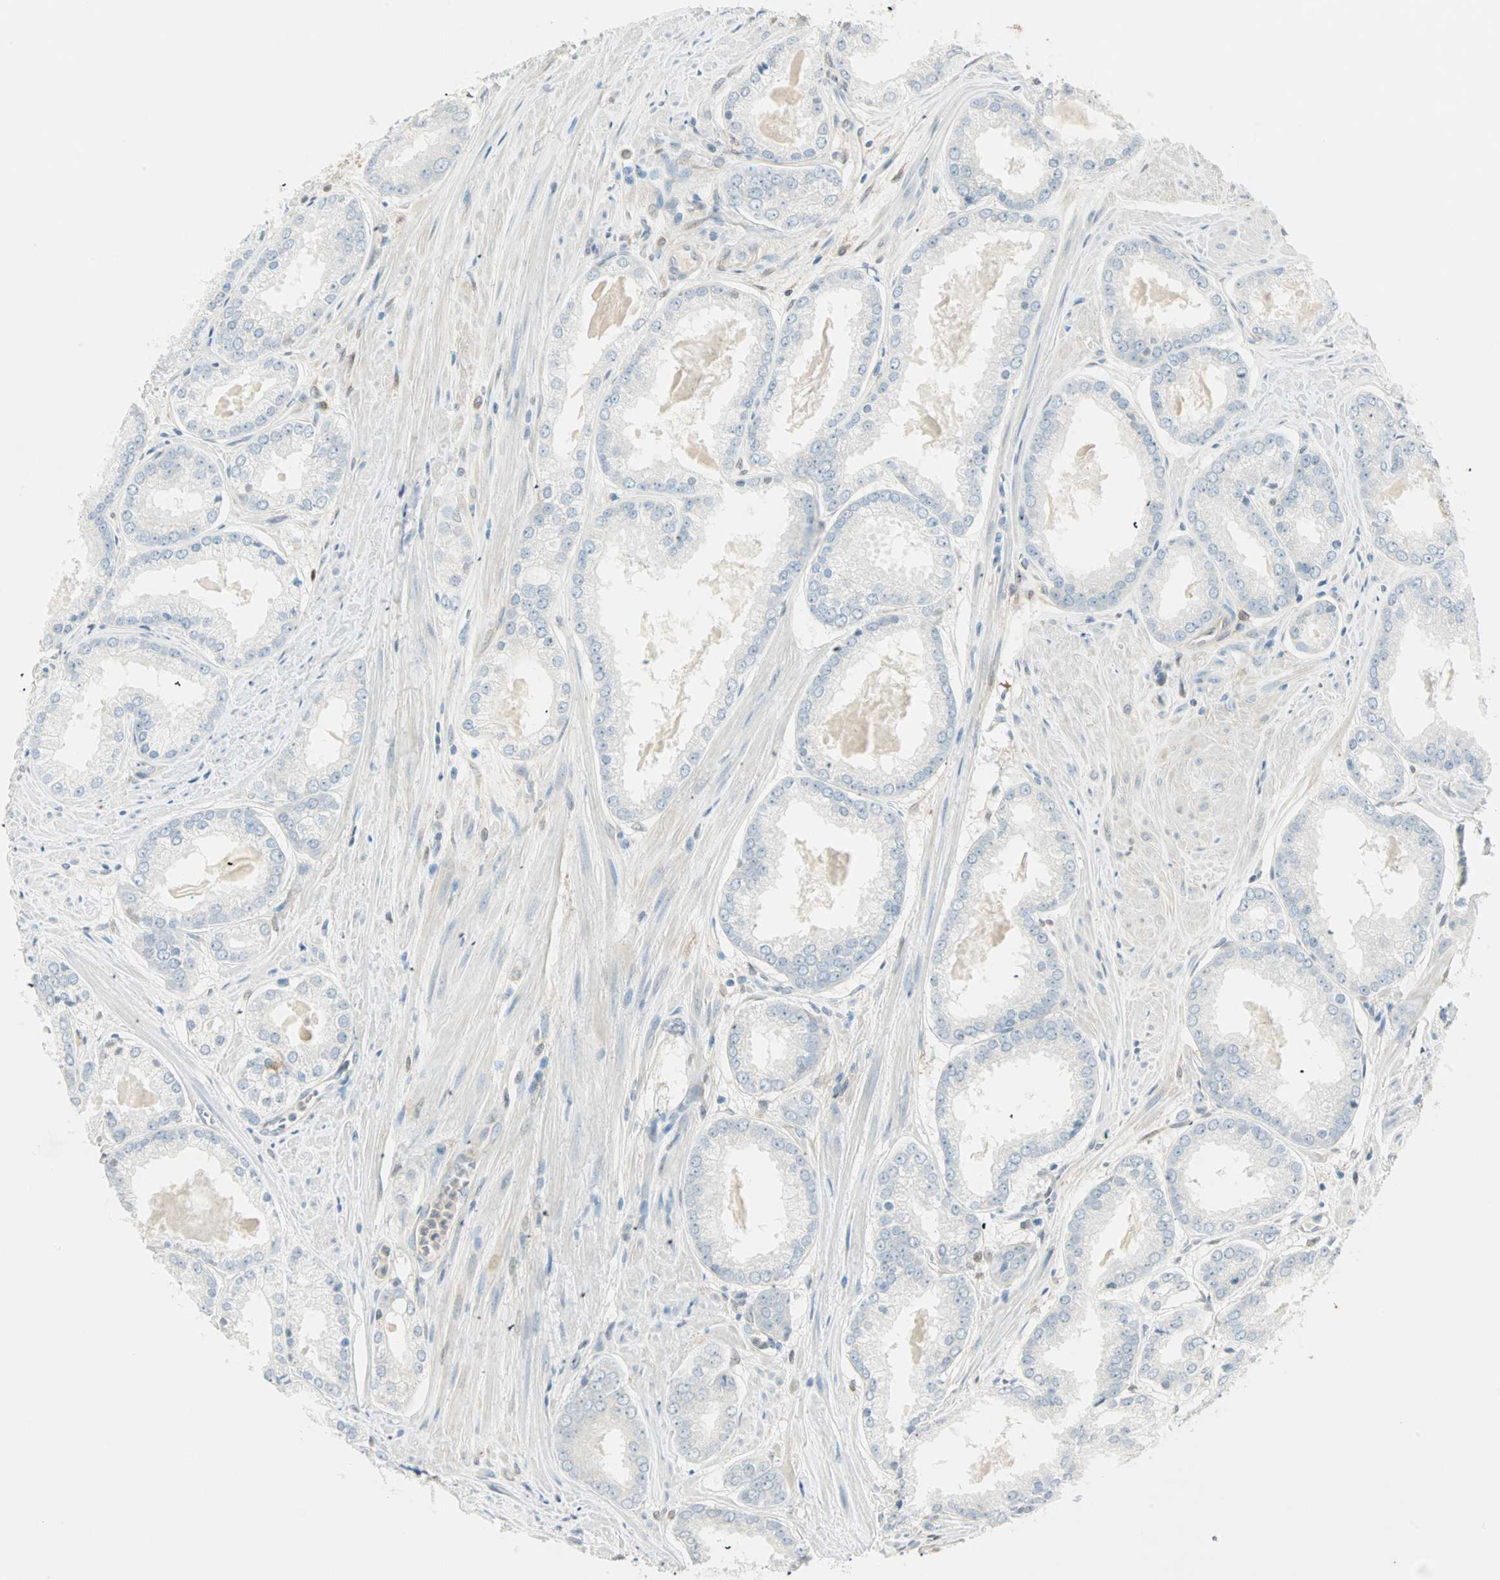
{"staining": {"intensity": "negative", "quantity": "none", "location": "none"}, "tissue": "prostate cancer", "cell_type": "Tumor cells", "image_type": "cancer", "snomed": [{"axis": "morphology", "description": "Adenocarcinoma, Low grade"}, {"axis": "topography", "description": "Prostate"}], "caption": "A photomicrograph of human prostate cancer (low-grade adenocarcinoma) is negative for staining in tumor cells.", "gene": "S100A1", "patient": {"sex": "male", "age": 64}}